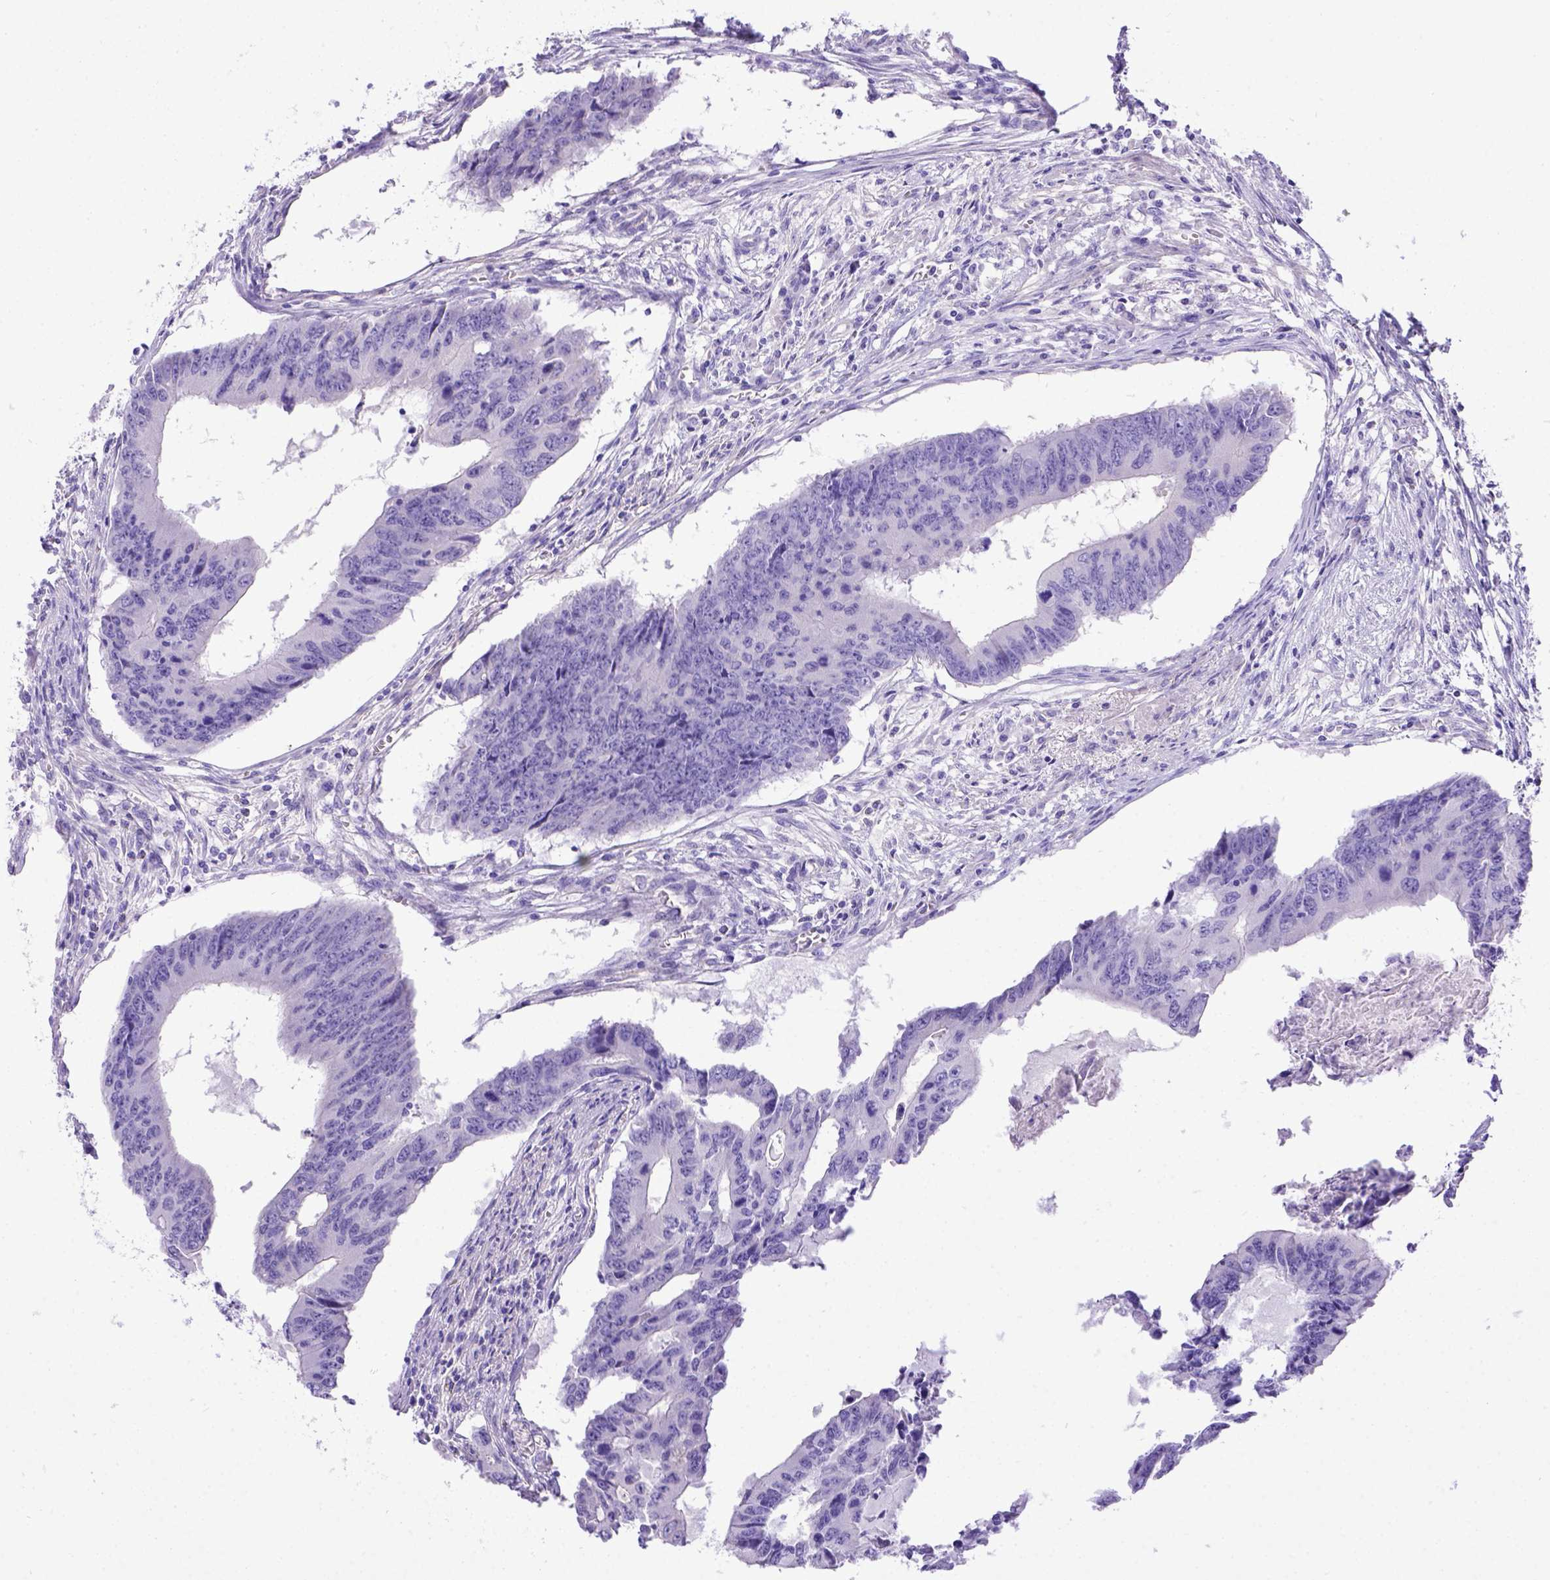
{"staining": {"intensity": "negative", "quantity": "none", "location": "none"}, "tissue": "colorectal cancer", "cell_type": "Tumor cells", "image_type": "cancer", "snomed": [{"axis": "morphology", "description": "Adenocarcinoma, NOS"}, {"axis": "topography", "description": "Colon"}], "caption": "This photomicrograph is of colorectal adenocarcinoma stained with immunohistochemistry (IHC) to label a protein in brown with the nuclei are counter-stained blue. There is no expression in tumor cells. Brightfield microscopy of IHC stained with DAB (3,3'-diaminobenzidine) (brown) and hematoxylin (blue), captured at high magnification.", "gene": "LRRC18", "patient": {"sex": "male", "age": 53}}